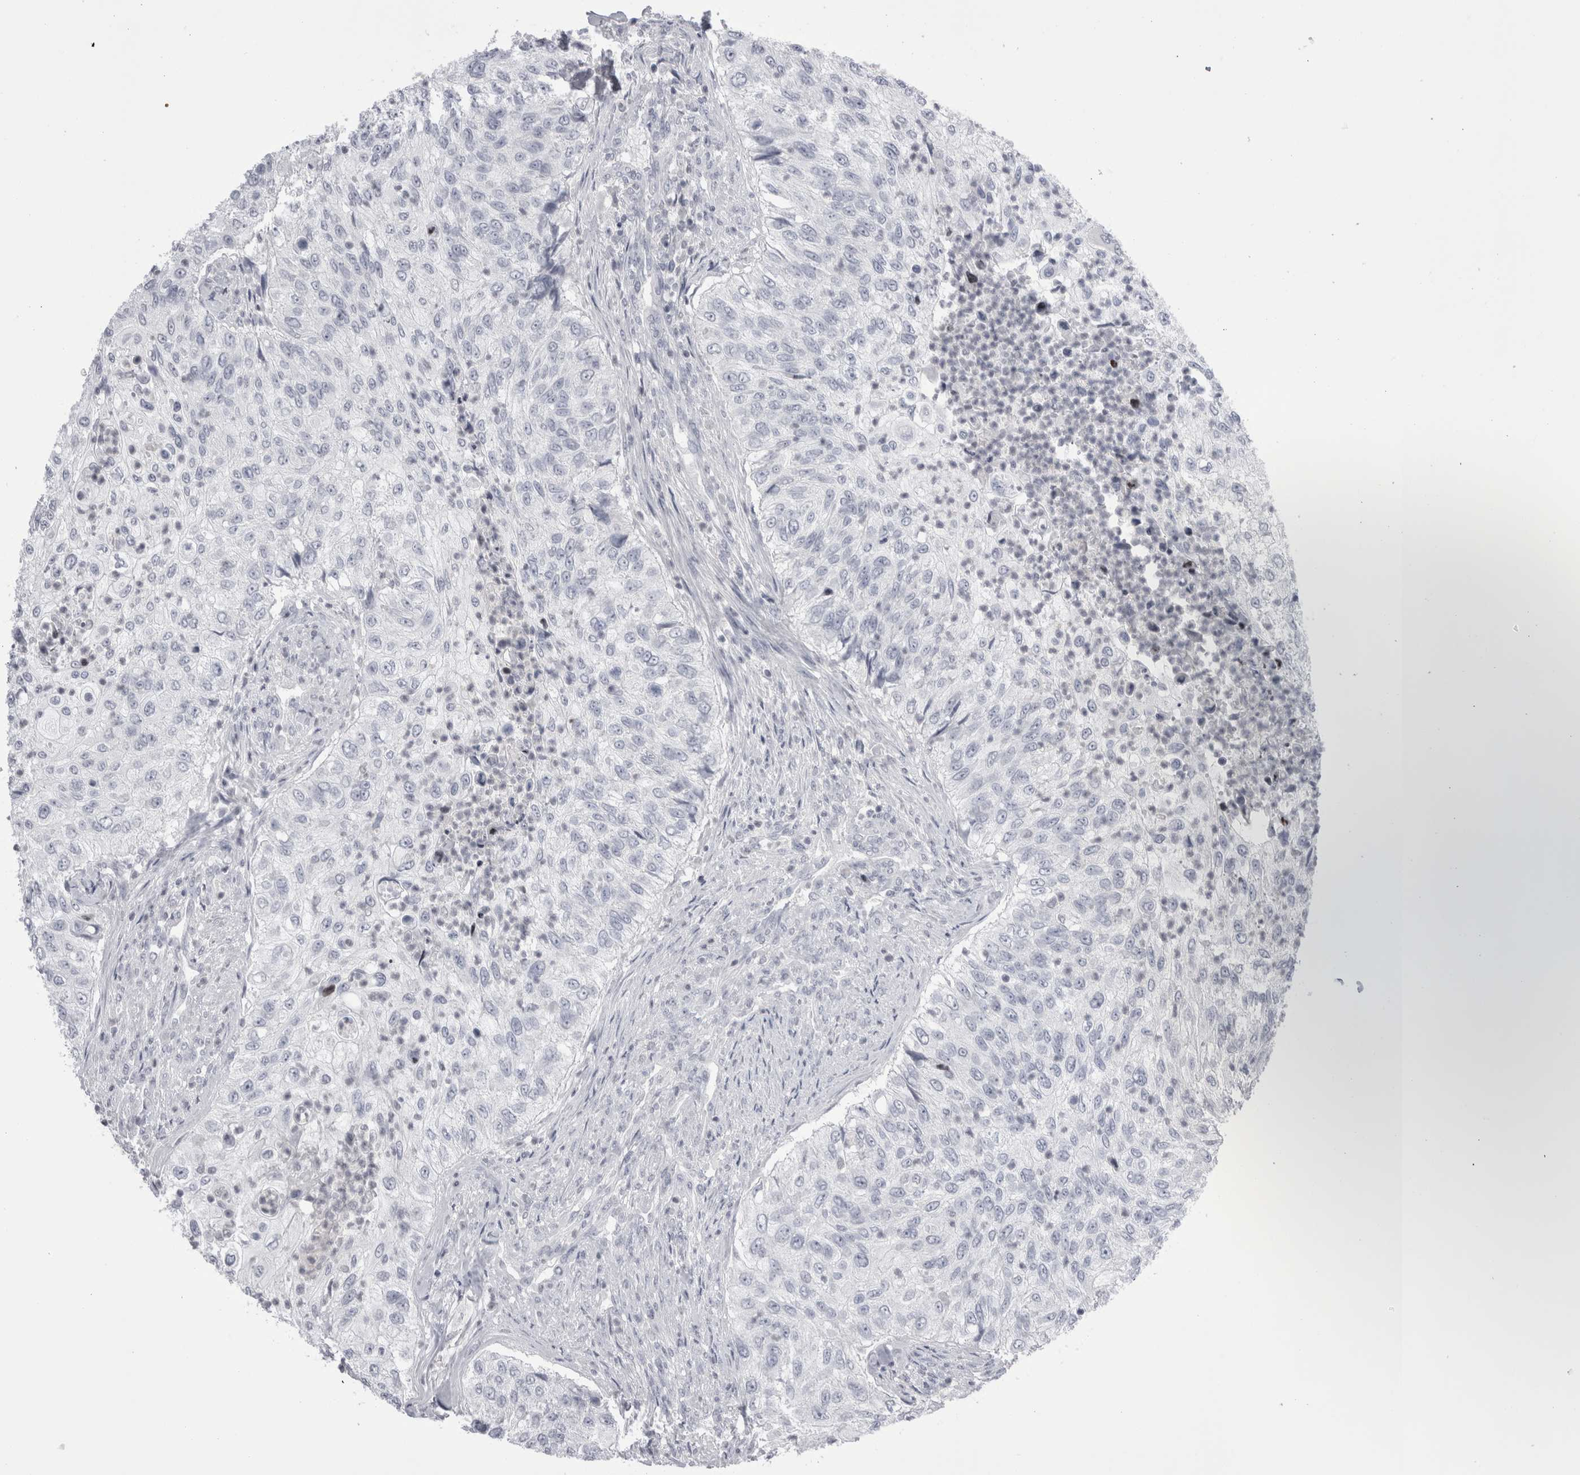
{"staining": {"intensity": "negative", "quantity": "none", "location": "none"}, "tissue": "urothelial cancer", "cell_type": "Tumor cells", "image_type": "cancer", "snomed": [{"axis": "morphology", "description": "Urothelial carcinoma, High grade"}, {"axis": "topography", "description": "Urinary bladder"}], "caption": "Tumor cells are negative for protein expression in human urothelial cancer. (Stains: DAB immunohistochemistry (IHC) with hematoxylin counter stain, Microscopy: brightfield microscopy at high magnification).", "gene": "FNDC8", "patient": {"sex": "female", "age": 60}}